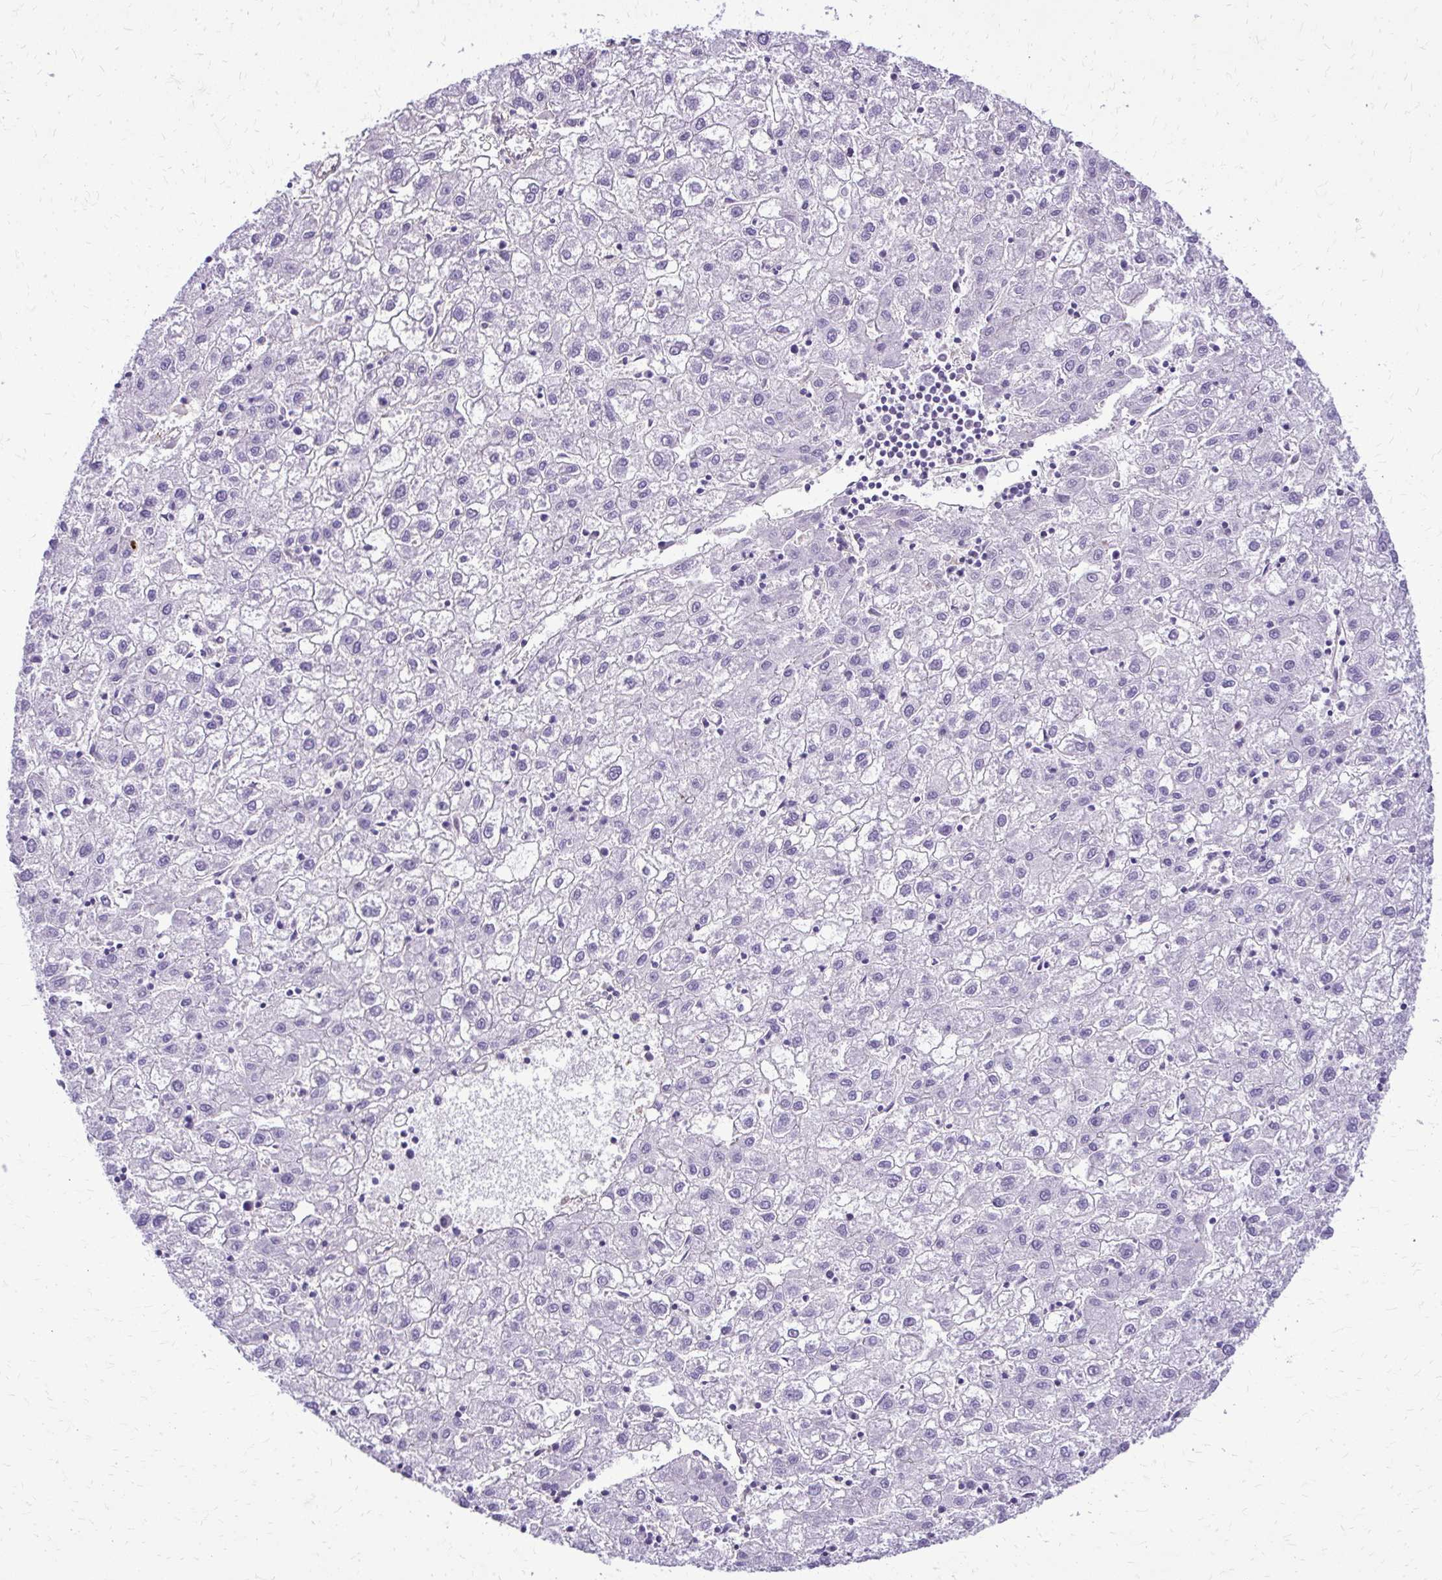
{"staining": {"intensity": "negative", "quantity": "none", "location": "none"}, "tissue": "liver cancer", "cell_type": "Tumor cells", "image_type": "cancer", "snomed": [{"axis": "morphology", "description": "Carcinoma, Hepatocellular, NOS"}, {"axis": "topography", "description": "Liver"}], "caption": "There is no significant staining in tumor cells of liver cancer (hepatocellular carcinoma).", "gene": "RUNDC3B", "patient": {"sex": "male", "age": 72}}